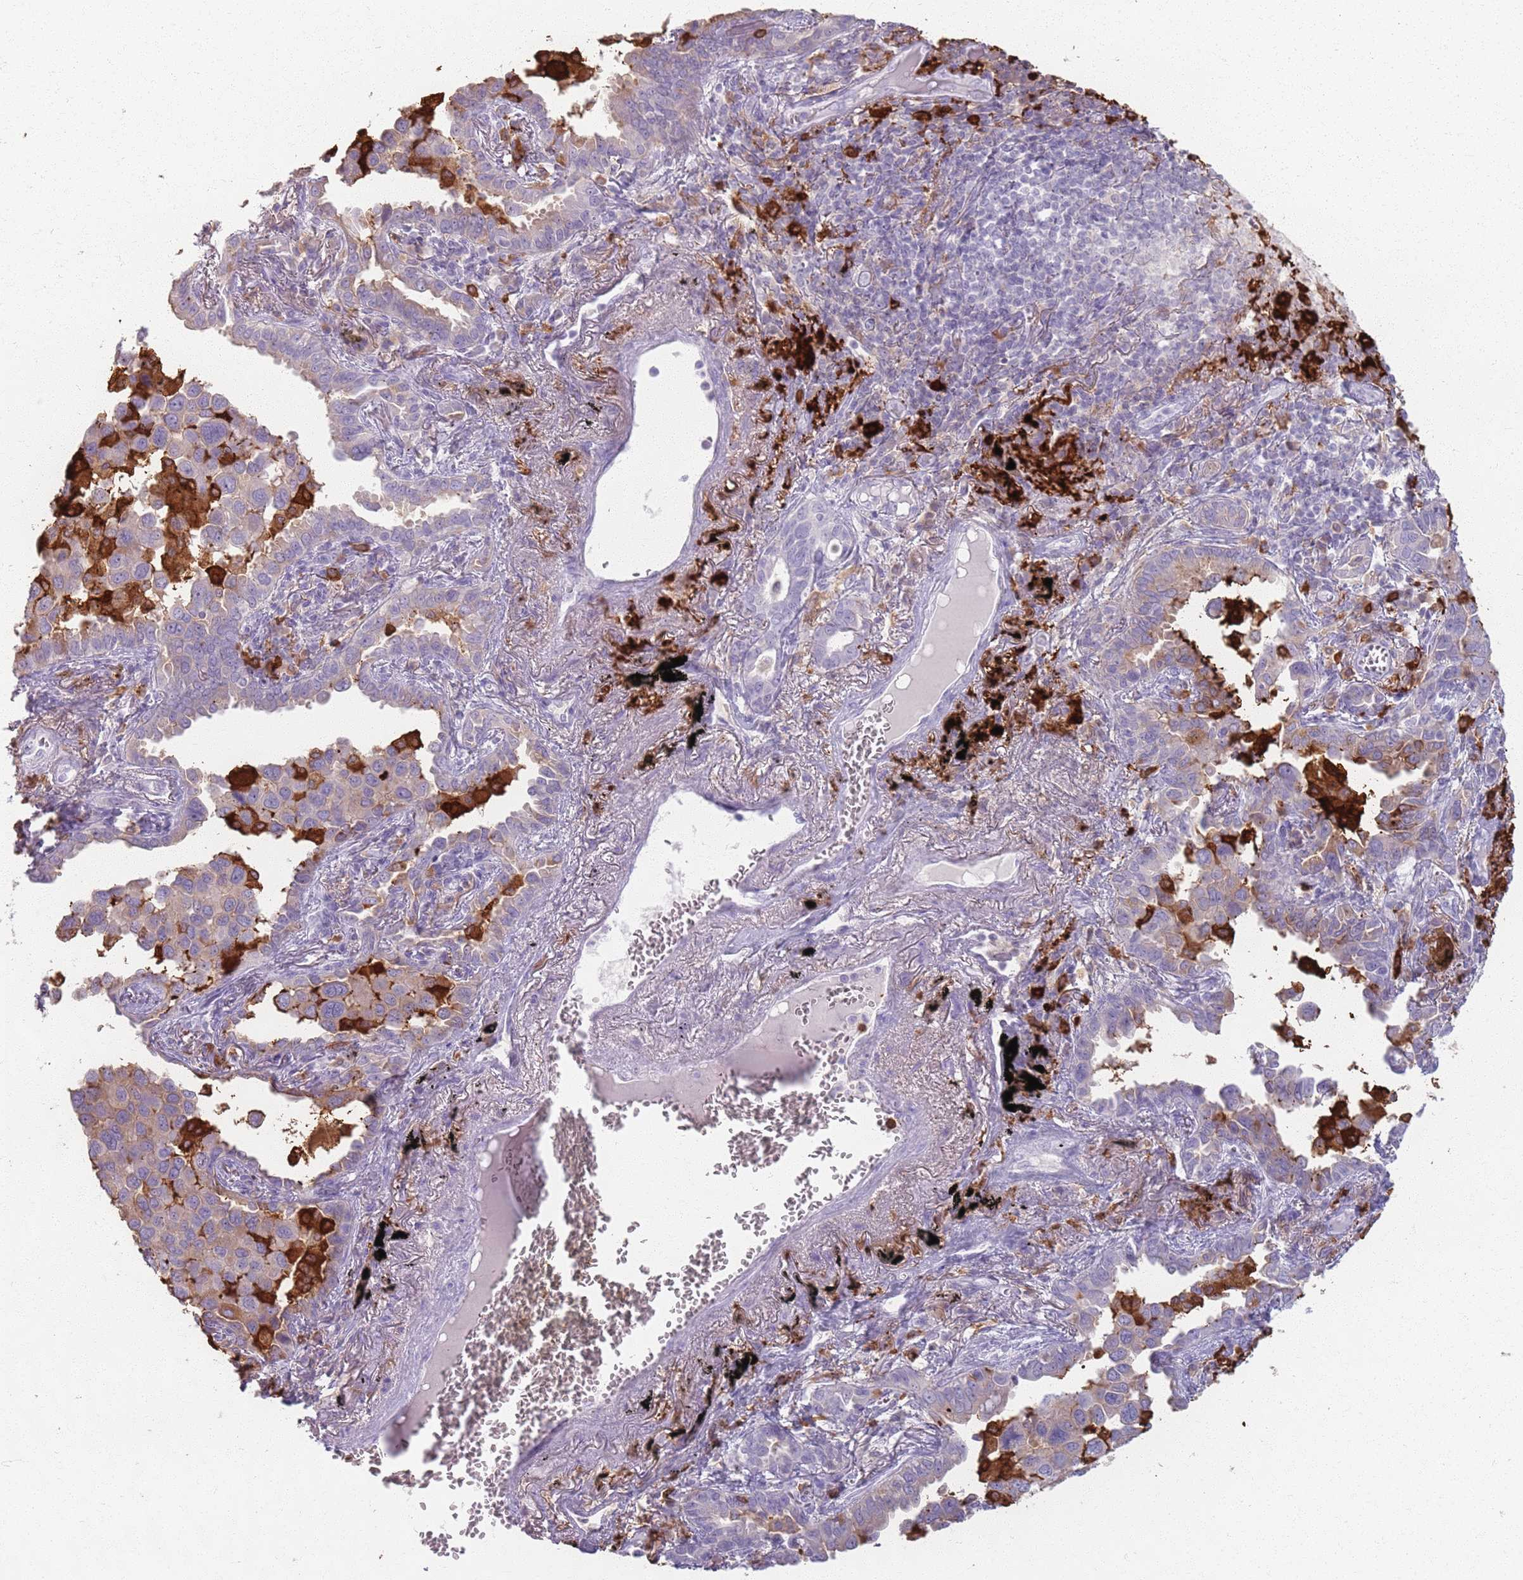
{"staining": {"intensity": "negative", "quantity": "none", "location": "none"}, "tissue": "lung cancer", "cell_type": "Tumor cells", "image_type": "cancer", "snomed": [{"axis": "morphology", "description": "Adenocarcinoma, NOS"}, {"axis": "topography", "description": "Lung"}], "caption": "Tumor cells are negative for brown protein staining in lung adenocarcinoma.", "gene": "GDPGP1", "patient": {"sex": "male", "age": 67}}